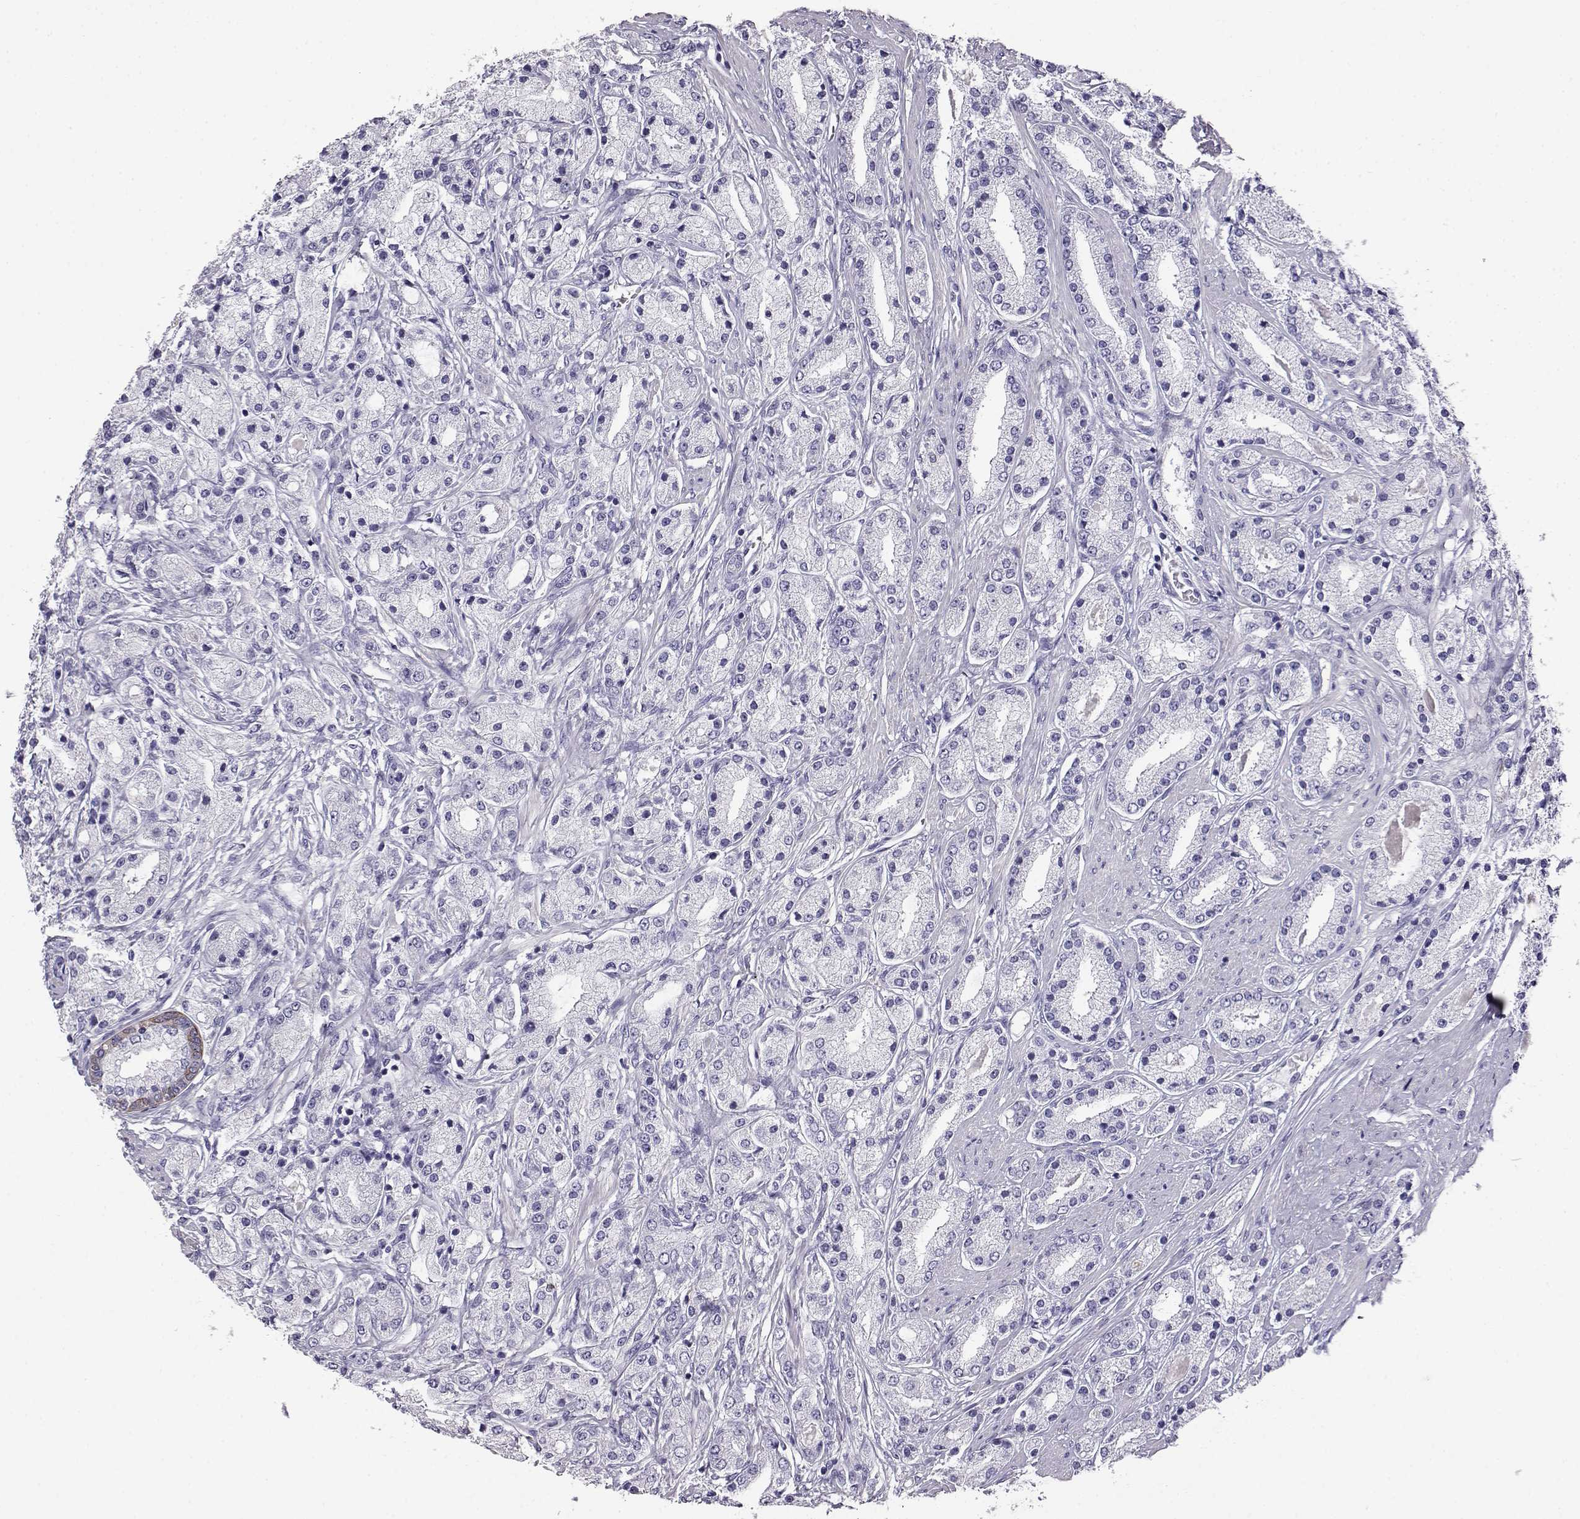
{"staining": {"intensity": "negative", "quantity": "none", "location": "none"}, "tissue": "prostate cancer", "cell_type": "Tumor cells", "image_type": "cancer", "snomed": [{"axis": "morphology", "description": "Adenocarcinoma, High grade"}, {"axis": "topography", "description": "Prostate"}], "caption": "This is a photomicrograph of immunohistochemistry (IHC) staining of prostate adenocarcinoma (high-grade), which shows no positivity in tumor cells.", "gene": "AKR1B1", "patient": {"sex": "male", "age": 67}}